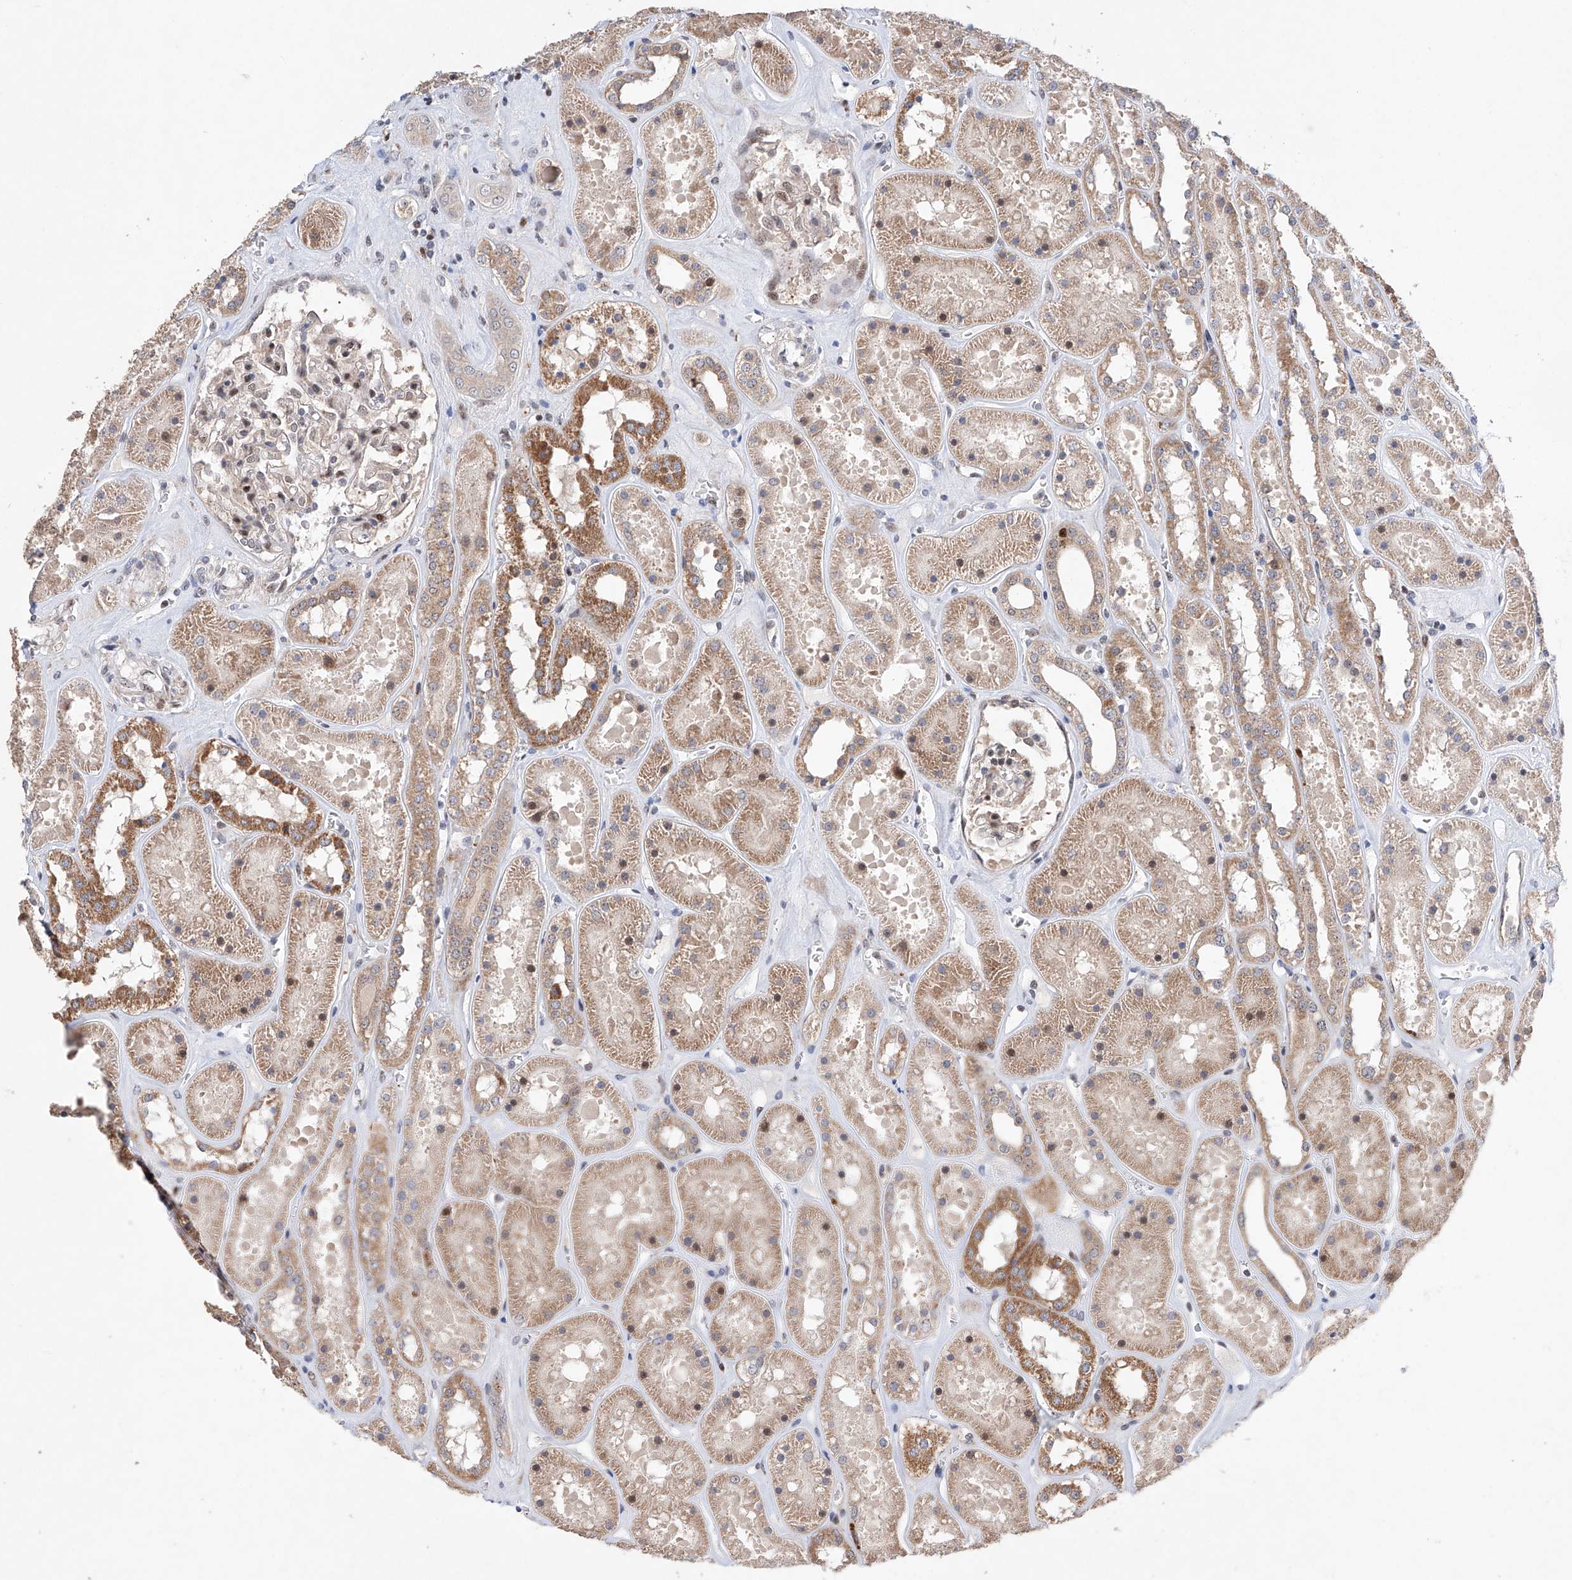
{"staining": {"intensity": "moderate", "quantity": "<25%", "location": "cytoplasmic/membranous,nuclear"}, "tissue": "kidney", "cell_type": "Cells in glomeruli", "image_type": "normal", "snomed": [{"axis": "morphology", "description": "Normal tissue, NOS"}, {"axis": "topography", "description": "Kidney"}], "caption": "Protein analysis of unremarkable kidney exhibits moderate cytoplasmic/membranous,nuclear staining in about <25% of cells in glomeruli.", "gene": "AFG1L", "patient": {"sex": "female", "age": 41}}